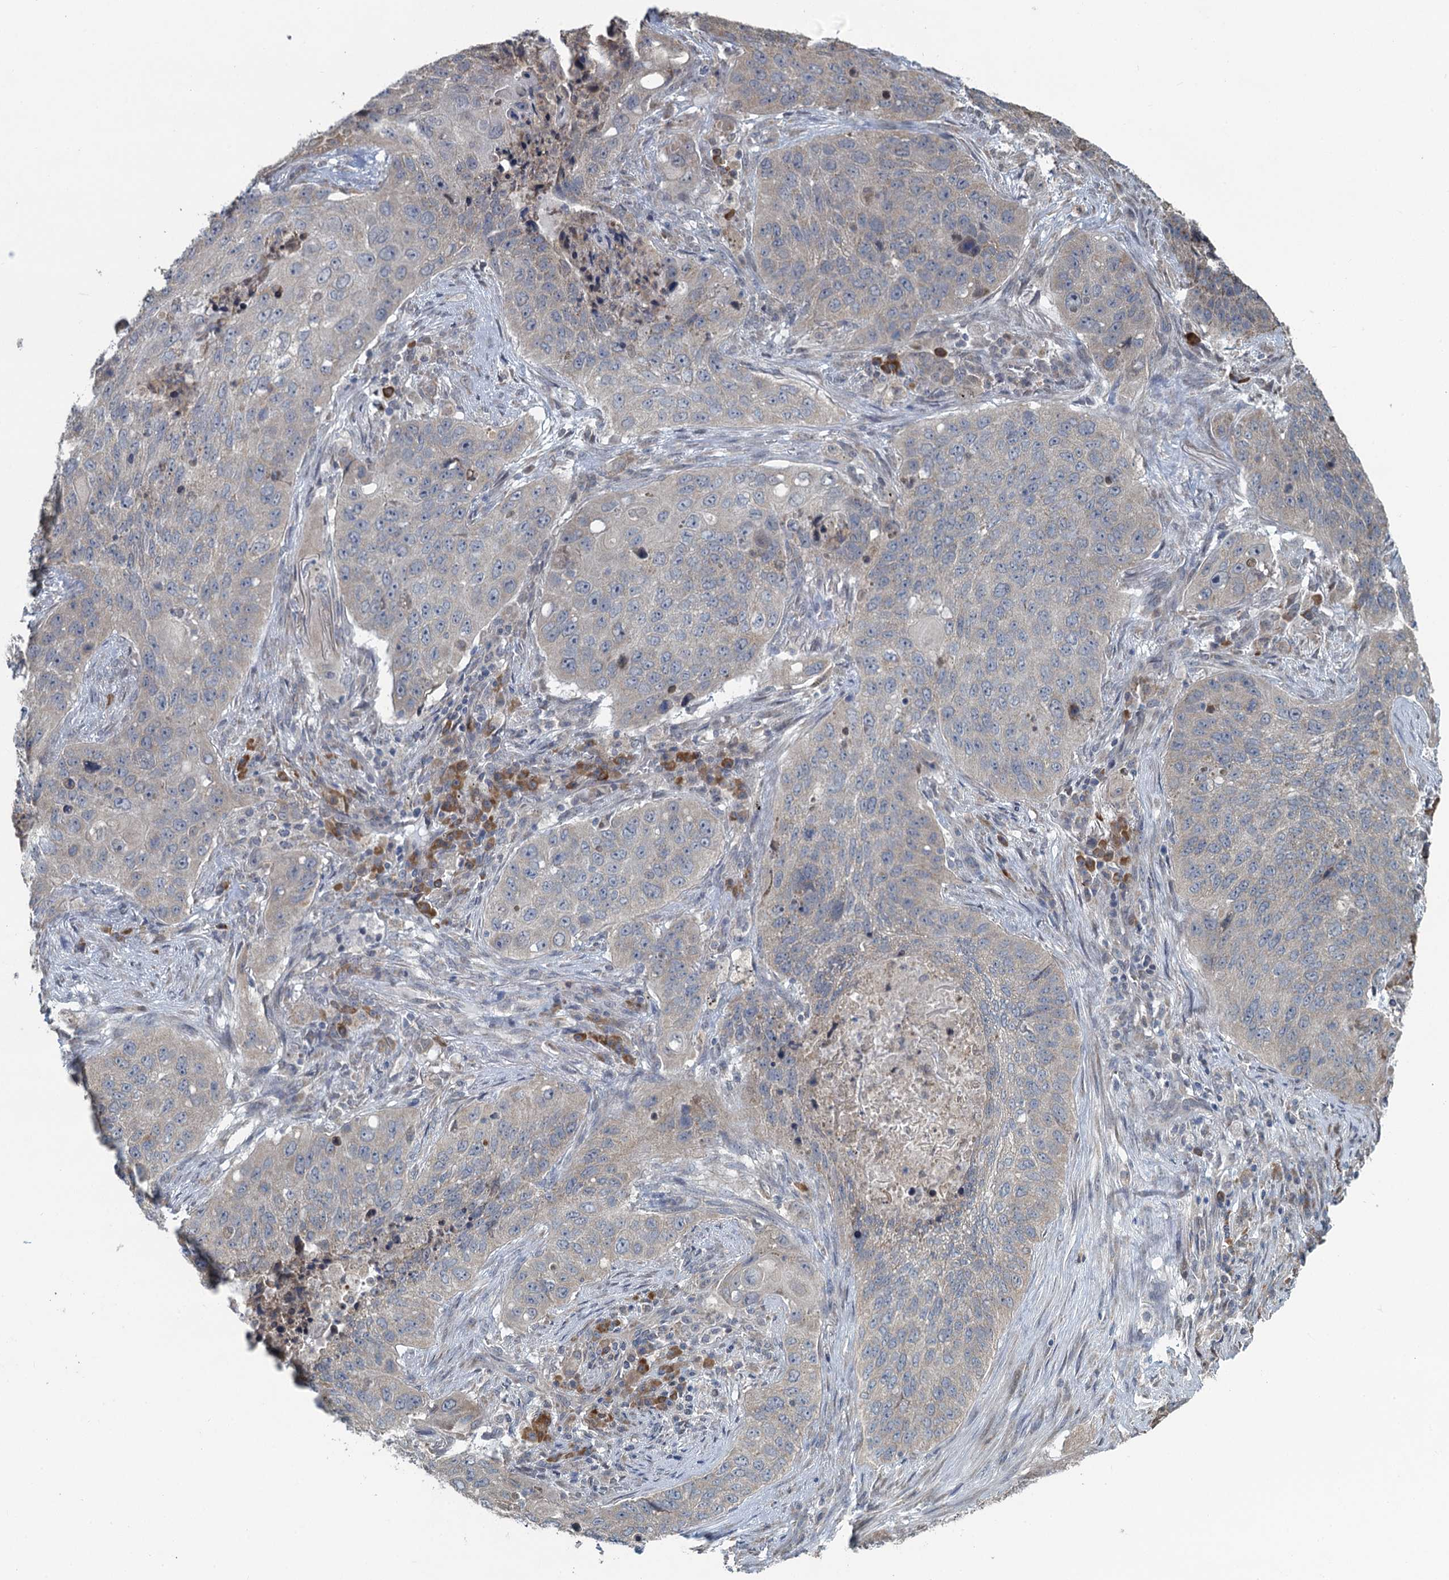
{"staining": {"intensity": "negative", "quantity": "none", "location": "none"}, "tissue": "lung cancer", "cell_type": "Tumor cells", "image_type": "cancer", "snomed": [{"axis": "morphology", "description": "Squamous cell carcinoma, NOS"}, {"axis": "topography", "description": "Lung"}], "caption": "This is an IHC photomicrograph of human lung cancer (squamous cell carcinoma). There is no expression in tumor cells.", "gene": "TEX35", "patient": {"sex": "female", "age": 63}}